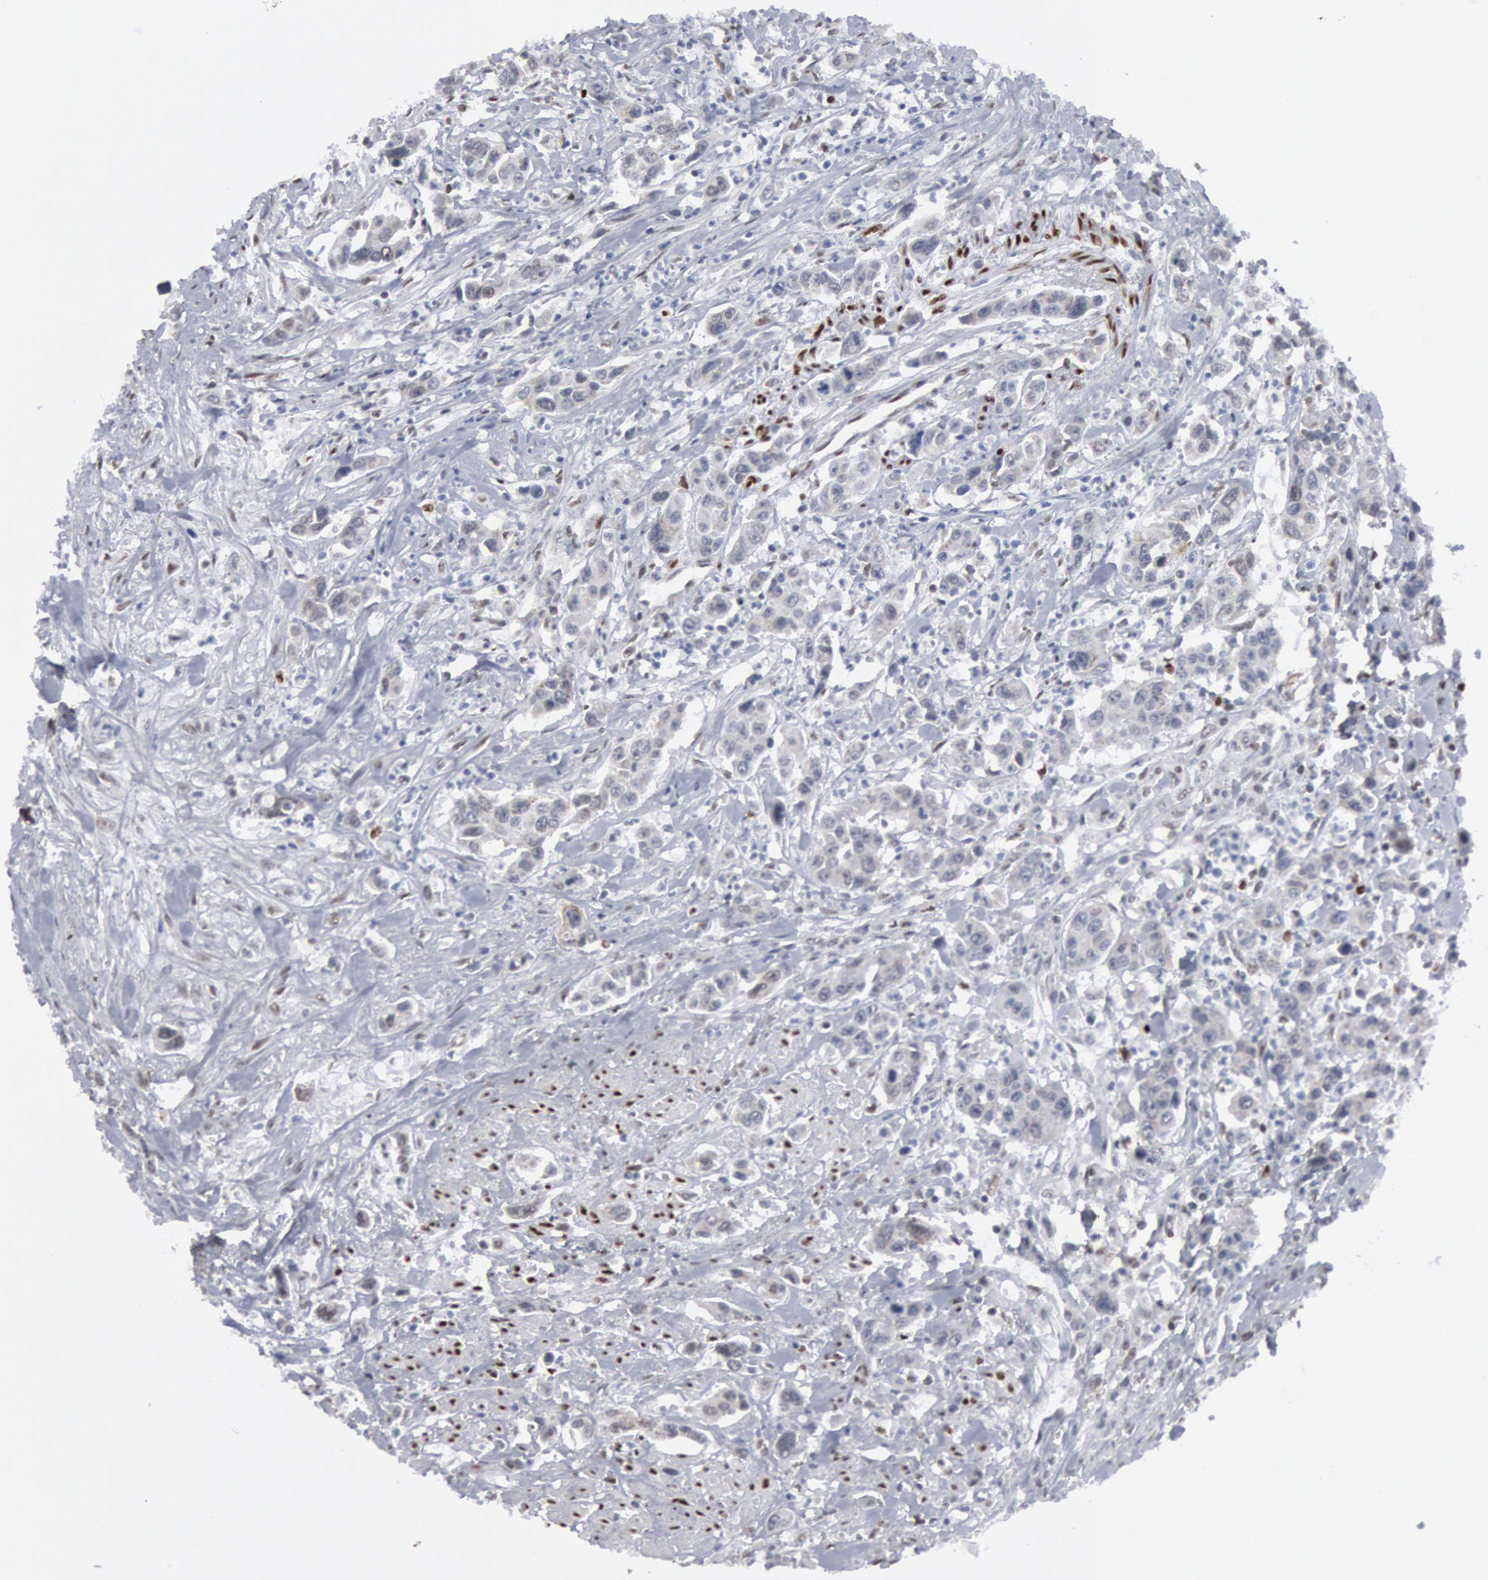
{"staining": {"intensity": "negative", "quantity": "none", "location": "none"}, "tissue": "urothelial cancer", "cell_type": "Tumor cells", "image_type": "cancer", "snomed": [{"axis": "morphology", "description": "Urothelial carcinoma, High grade"}, {"axis": "topography", "description": "Urinary bladder"}], "caption": "Immunohistochemical staining of human urothelial cancer demonstrates no significant expression in tumor cells.", "gene": "MECP2", "patient": {"sex": "male", "age": 86}}